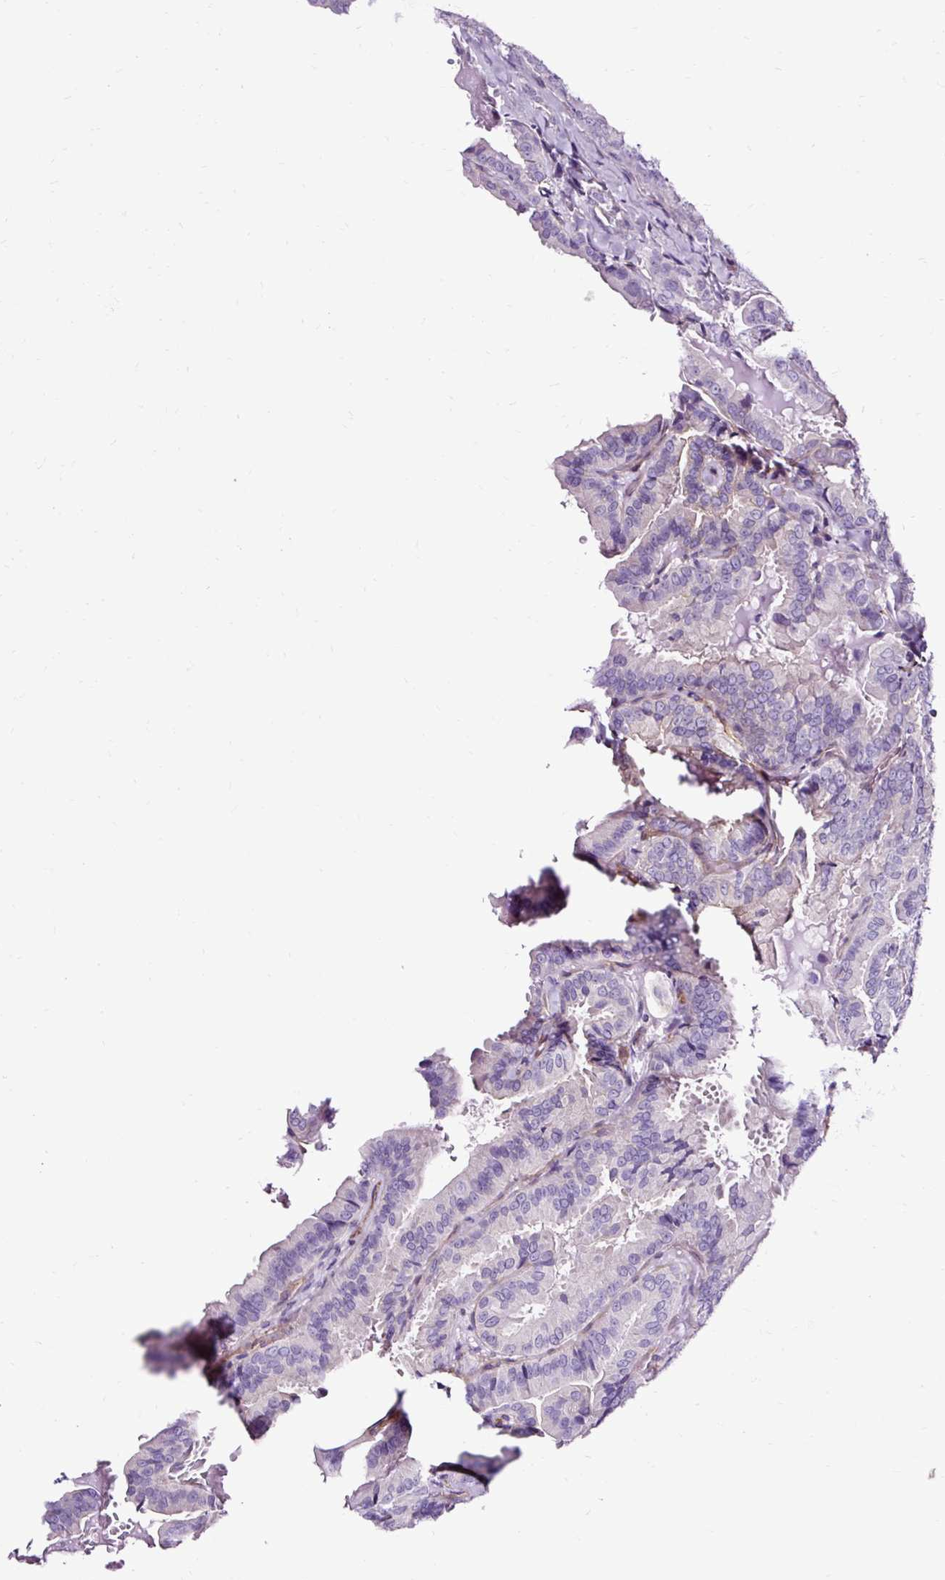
{"staining": {"intensity": "negative", "quantity": "none", "location": "none"}, "tissue": "thyroid cancer", "cell_type": "Tumor cells", "image_type": "cancer", "snomed": [{"axis": "morphology", "description": "Papillary adenocarcinoma, NOS"}, {"axis": "topography", "description": "Thyroid gland"}], "caption": "There is no significant staining in tumor cells of thyroid papillary adenocarcinoma.", "gene": "SLC7A8", "patient": {"sex": "male", "age": 61}}